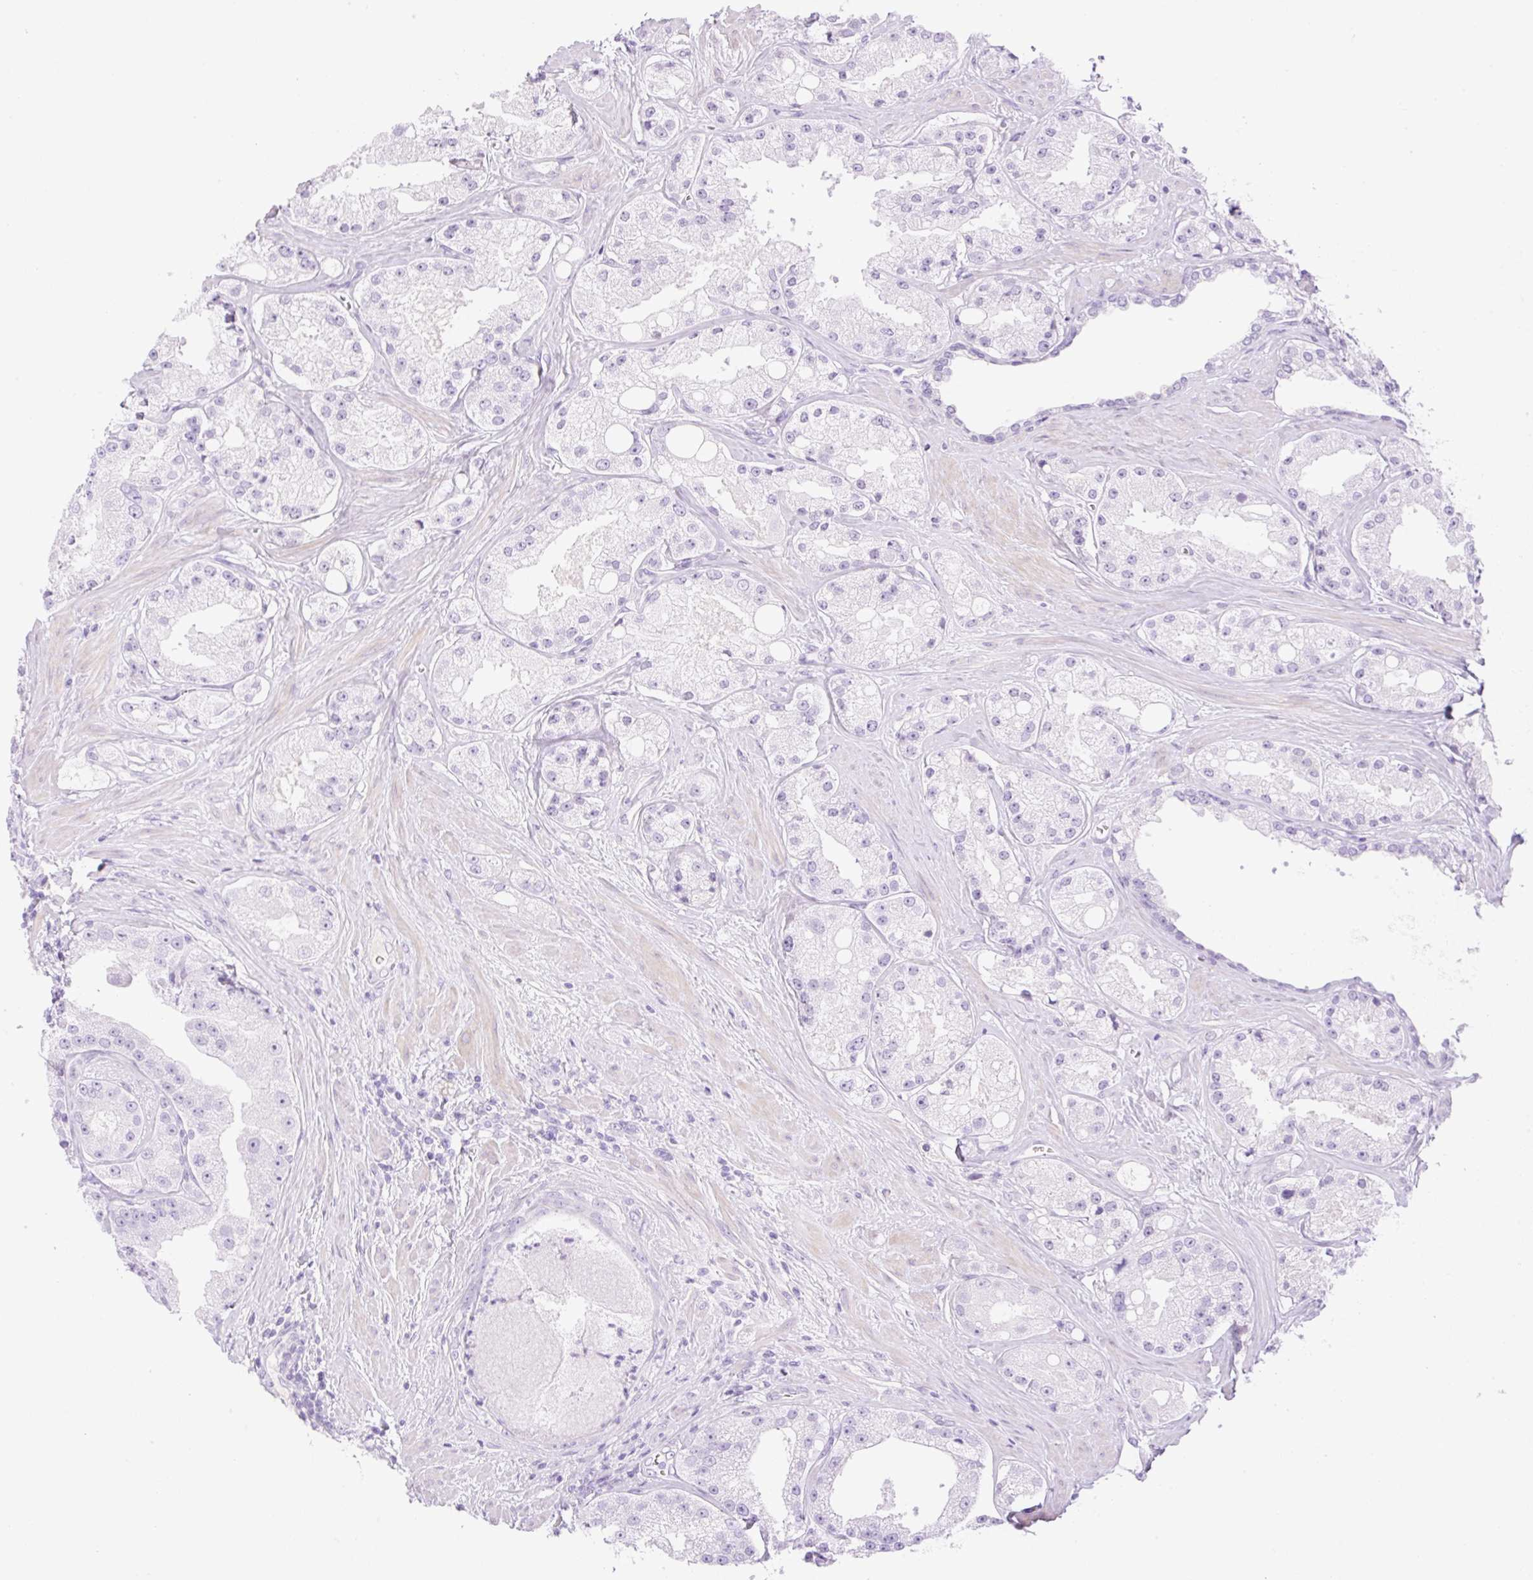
{"staining": {"intensity": "negative", "quantity": "none", "location": "none"}, "tissue": "prostate cancer", "cell_type": "Tumor cells", "image_type": "cancer", "snomed": [{"axis": "morphology", "description": "Adenocarcinoma, High grade"}, {"axis": "topography", "description": "Prostate"}], "caption": "A histopathology image of prostate adenocarcinoma (high-grade) stained for a protein reveals no brown staining in tumor cells.", "gene": "PALM3", "patient": {"sex": "male", "age": 66}}